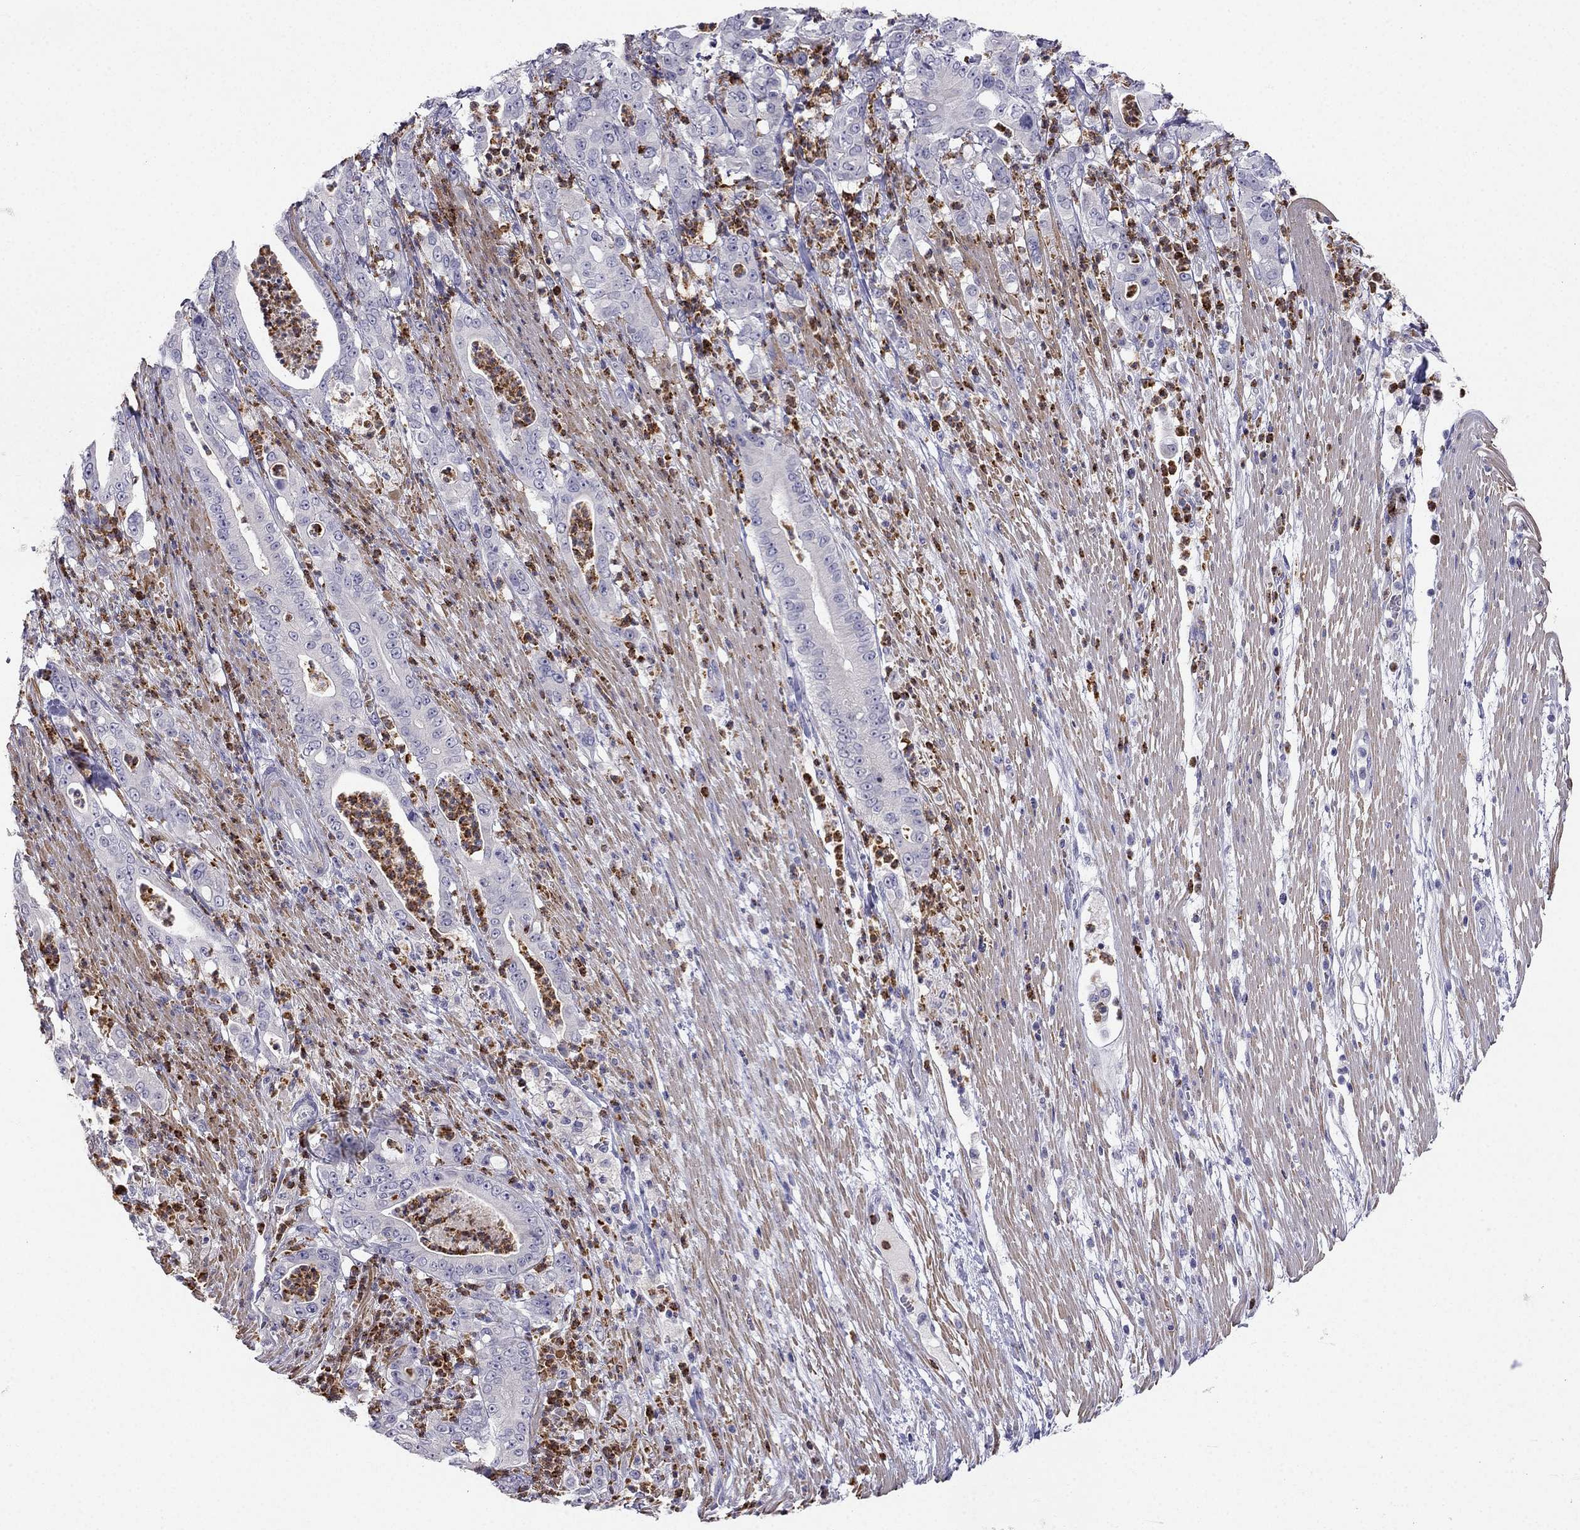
{"staining": {"intensity": "negative", "quantity": "none", "location": "none"}, "tissue": "pancreatic cancer", "cell_type": "Tumor cells", "image_type": "cancer", "snomed": [{"axis": "morphology", "description": "Adenocarcinoma, NOS"}, {"axis": "topography", "description": "Pancreas"}], "caption": "This is an immunohistochemistry (IHC) photomicrograph of human pancreatic cancer (adenocarcinoma). There is no staining in tumor cells.", "gene": "C16orf89", "patient": {"sex": "male", "age": 71}}